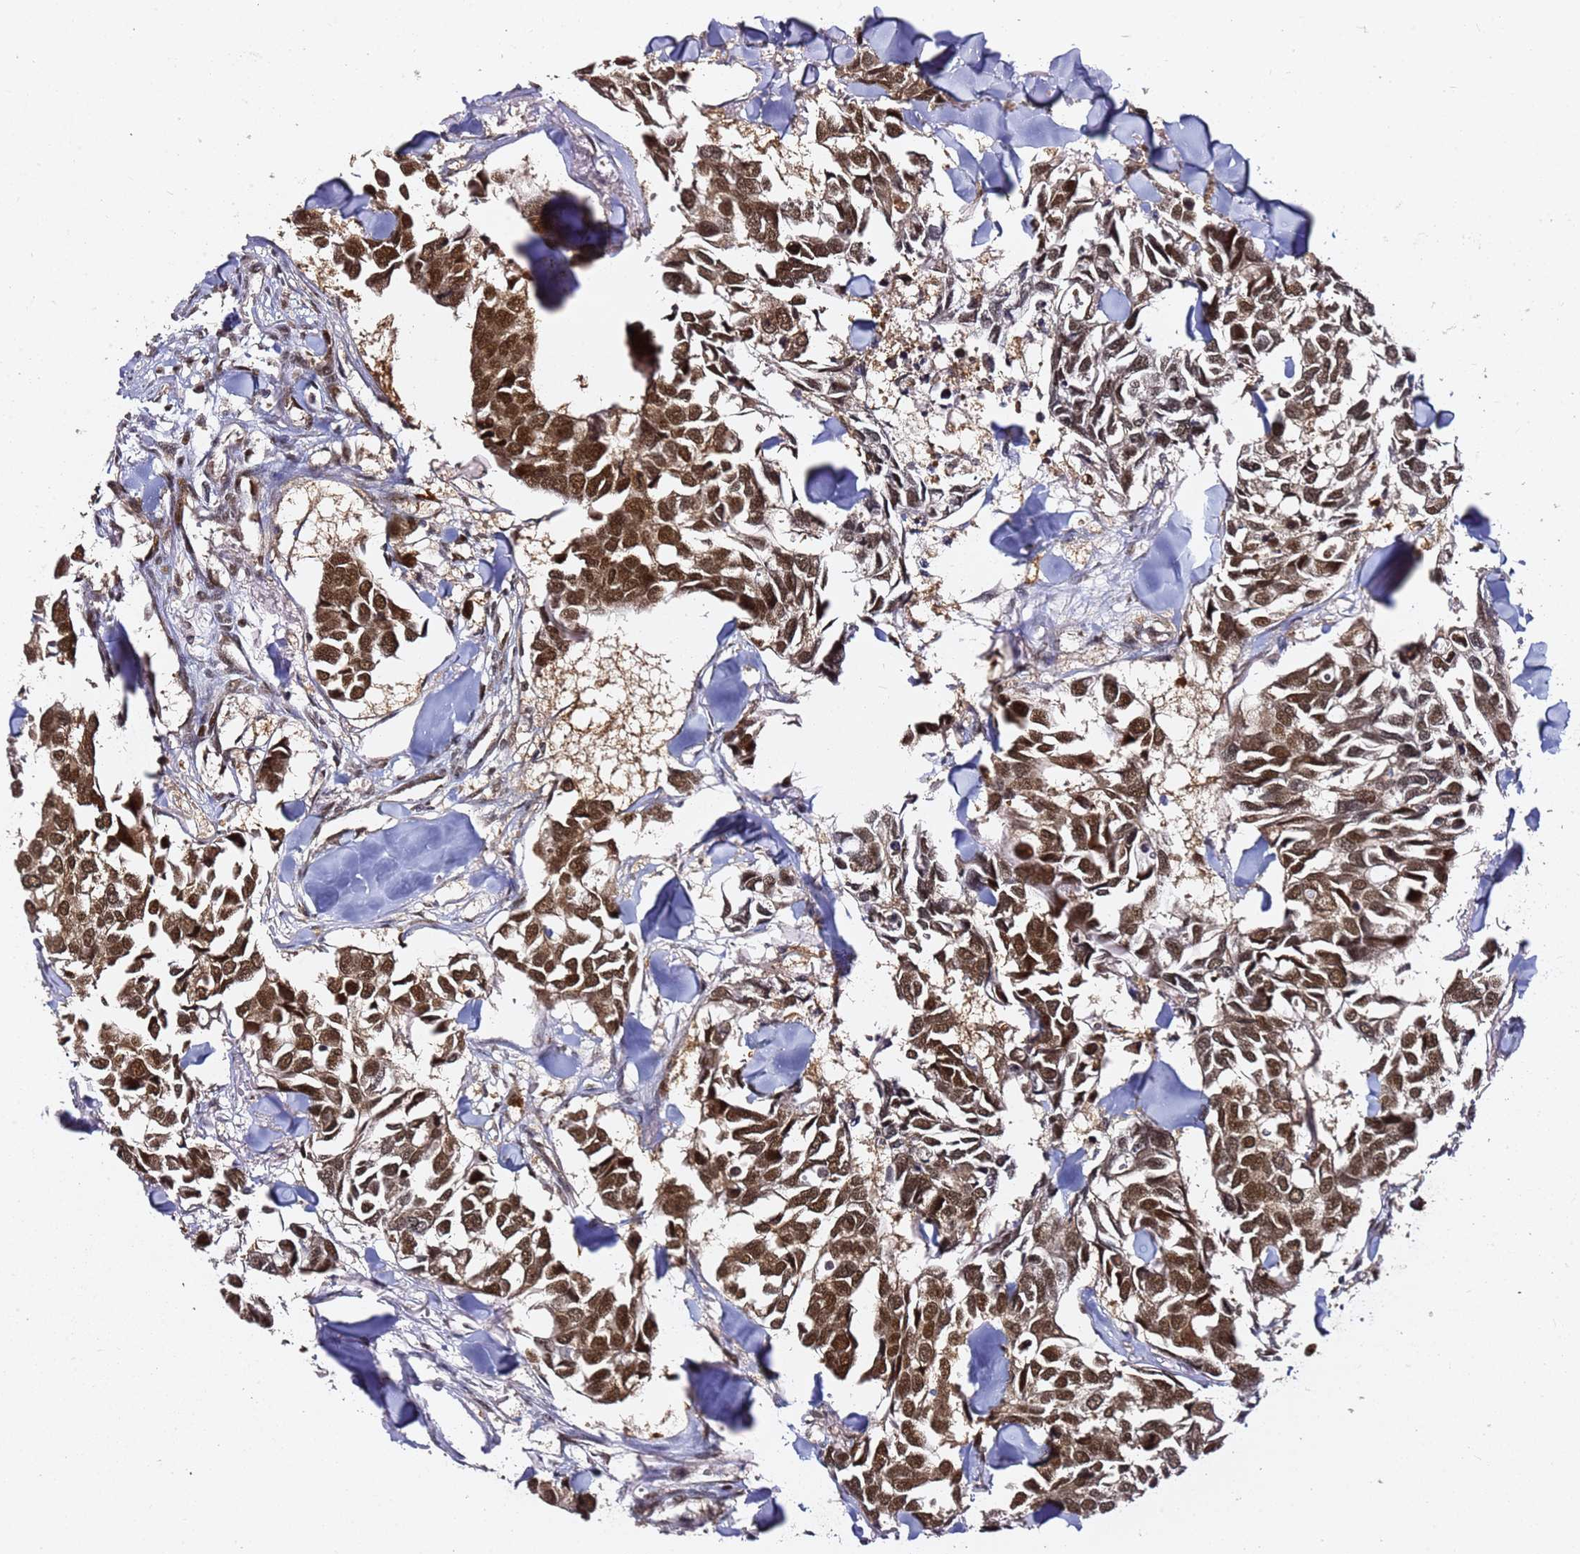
{"staining": {"intensity": "strong", "quantity": ">75%", "location": "cytoplasmic/membranous,nuclear"}, "tissue": "breast cancer", "cell_type": "Tumor cells", "image_type": "cancer", "snomed": [{"axis": "morphology", "description": "Duct carcinoma"}, {"axis": "topography", "description": "Breast"}], "caption": "Immunohistochemical staining of human breast cancer (intraductal carcinoma) reveals strong cytoplasmic/membranous and nuclear protein positivity in approximately >75% of tumor cells.", "gene": "RGS18", "patient": {"sex": "female", "age": 83}}